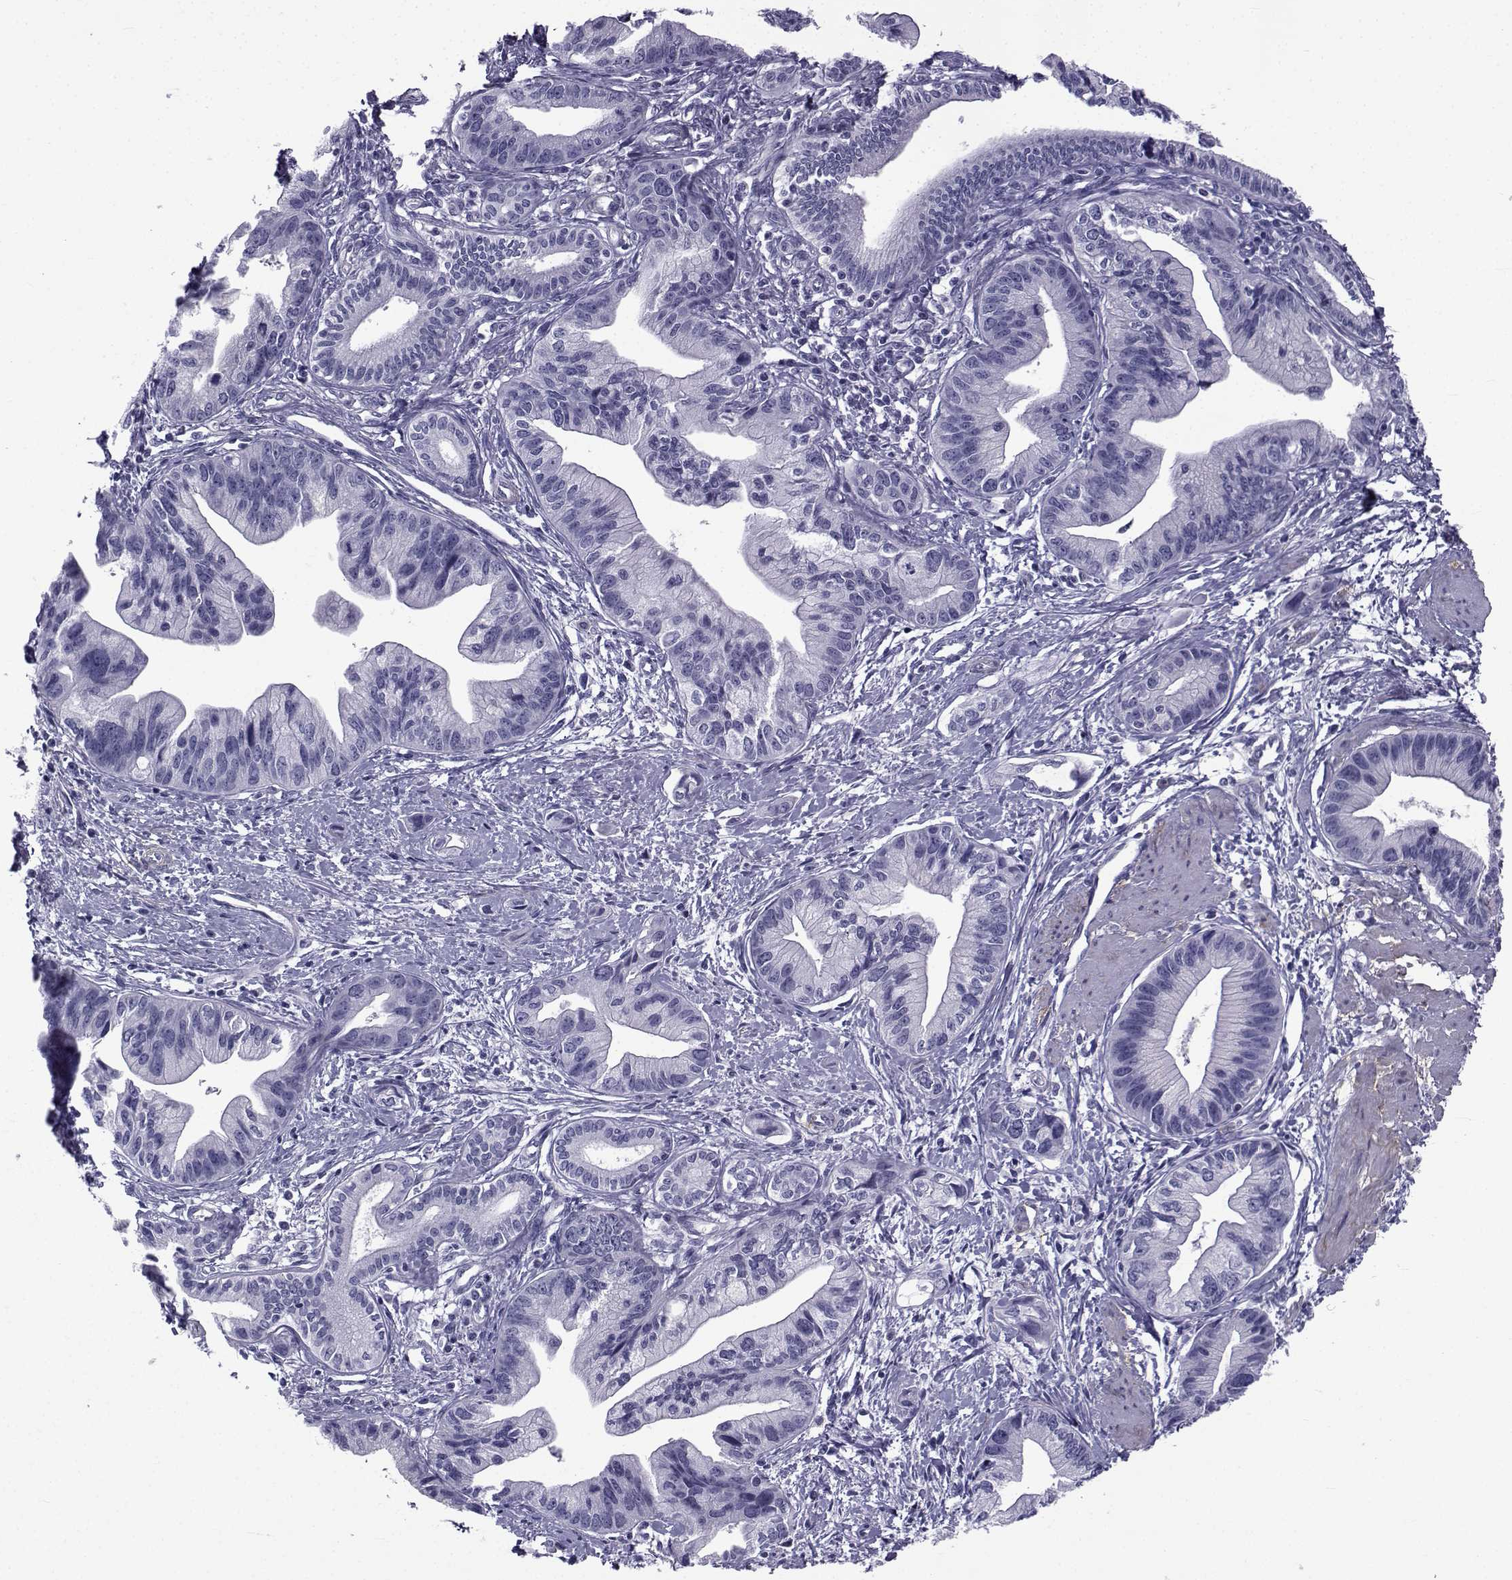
{"staining": {"intensity": "negative", "quantity": "none", "location": "none"}, "tissue": "pancreatic cancer", "cell_type": "Tumor cells", "image_type": "cancer", "snomed": [{"axis": "morphology", "description": "Adenocarcinoma, NOS"}, {"axis": "topography", "description": "Pancreas"}], "caption": "An immunohistochemistry (IHC) histopathology image of pancreatic cancer (adenocarcinoma) is shown. There is no staining in tumor cells of pancreatic cancer (adenocarcinoma).", "gene": "SPANXD", "patient": {"sex": "female", "age": 61}}